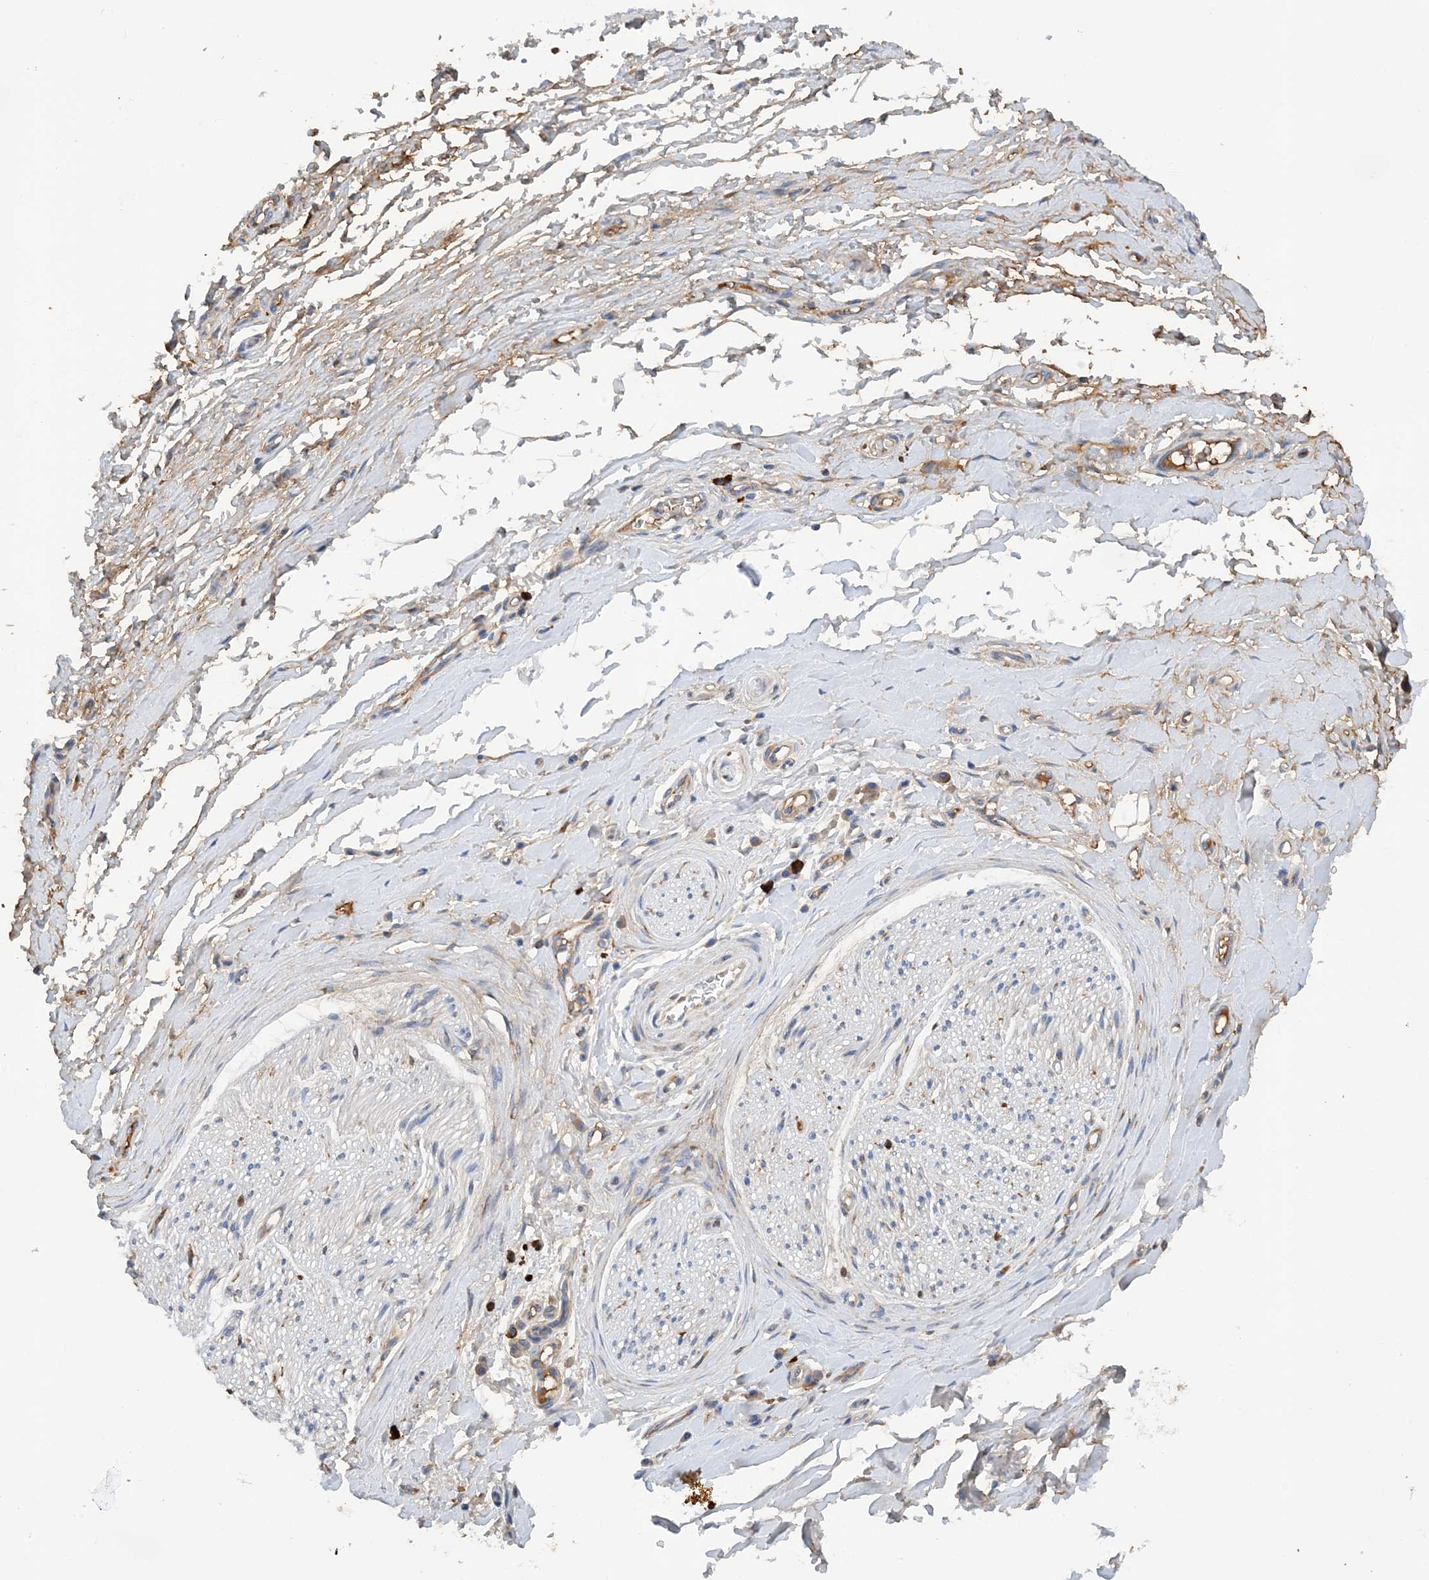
{"staining": {"intensity": "negative", "quantity": "none", "location": "none"}, "tissue": "soft tissue", "cell_type": "Chondrocytes", "image_type": "normal", "snomed": [{"axis": "morphology", "description": "Normal tissue, NOS"}, {"axis": "morphology", "description": "Adenocarcinoma, NOS"}, {"axis": "topography", "description": "Stomach, upper"}, {"axis": "topography", "description": "Peripheral nerve tissue"}], "caption": "Normal soft tissue was stained to show a protein in brown. There is no significant positivity in chondrocytes. Brightfield microscopy of immunohistochemistry stained with DAB (brown) and hematoxylin (blue), captured at high magnification.", "gene": "SLC5A11", "patient": {"sex": "male", "age": 62}}